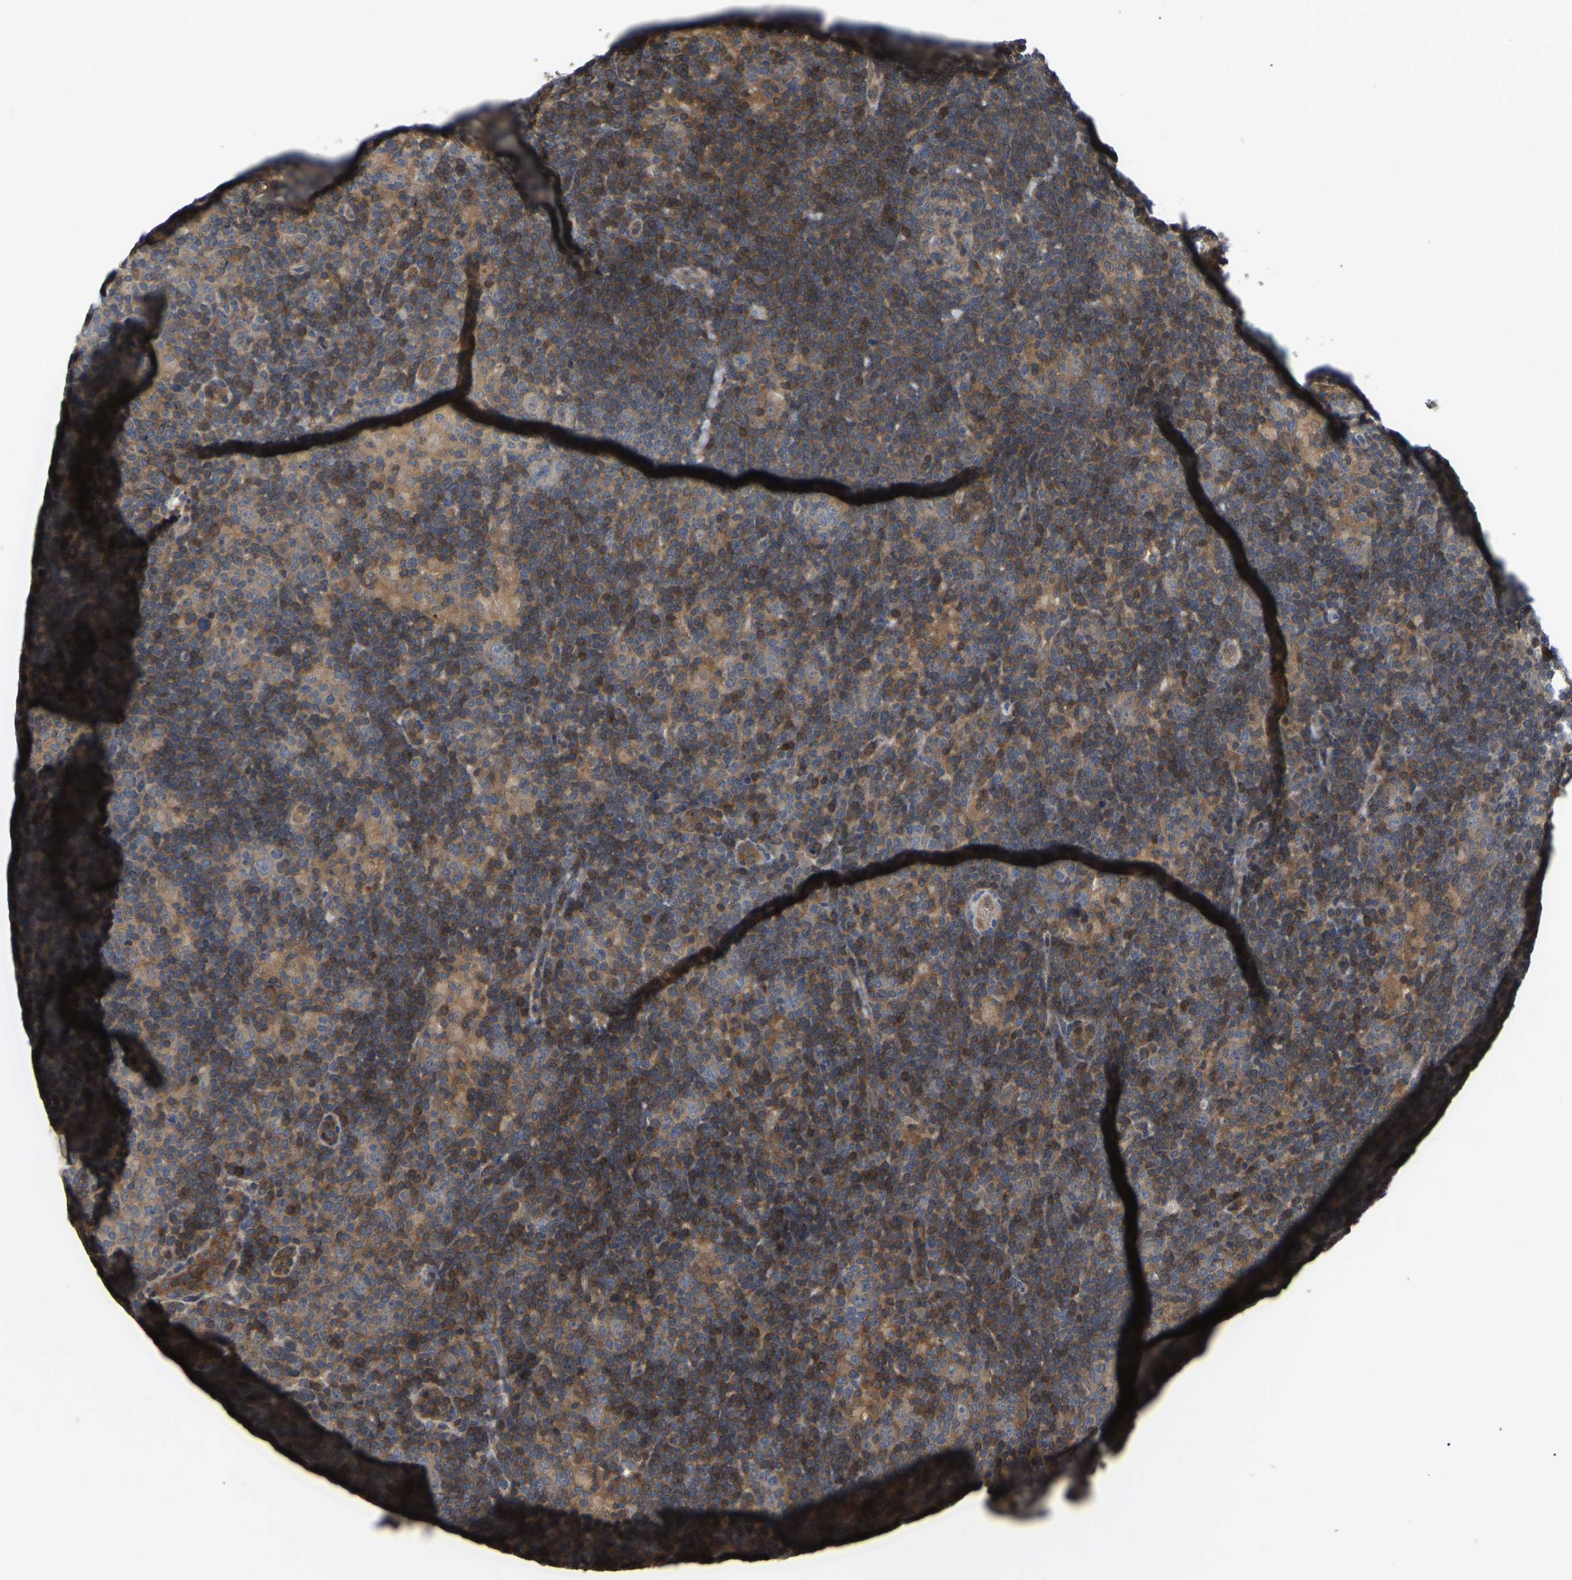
{"staining": {"intensity": "weak", "quantity": ">75%", "location": "cytoplasmic/membranous"}, "tissue": "lymphoma", "cell_type": "Tumor cells", "image_type": "cancer", "snomed": [{"axis": "morphology", "description": "Hodgkin's disease, NOS"}, {"axis": "topography", "description": "Lymph node"}], "caption": "This image exhibits IHC staining of Hodgkin's disease, with low weak cytoplasmic/membranous staining in about >75% of tumor cells.", "gene": "CIT", "patient": {"sex": "female", "age": 57}}